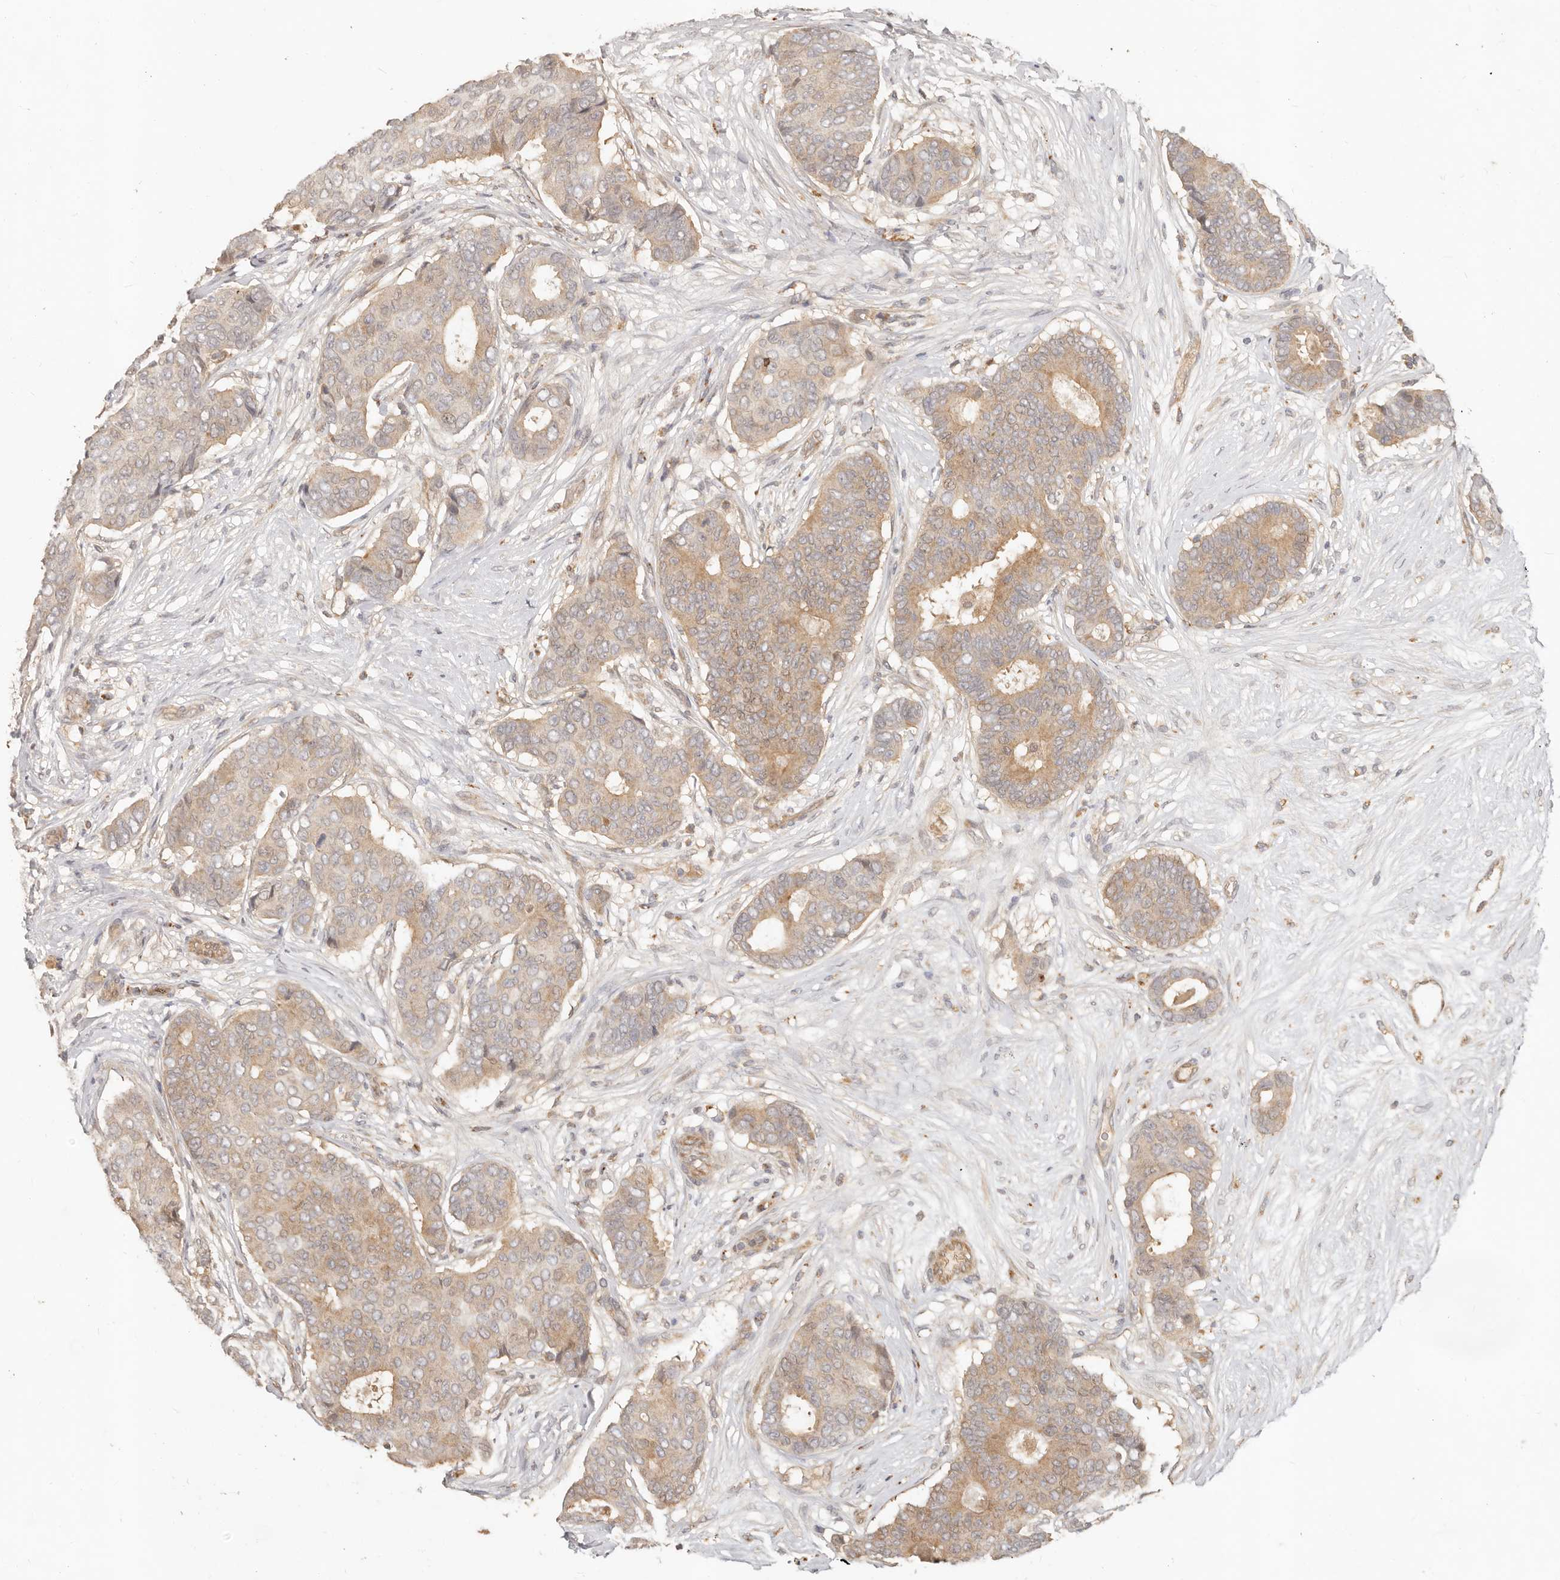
{"staining": {"intensity": "moderate", "quantity": "<25%", "location": "cytoplasmic/membranous"}, "tissue": "breast cancer", "cell_type": "Tumor cells", "image_type": "cancer", "snomed": [{"axis": "morphology", "description": "Duct carcinoma"}, {"axis": "topography", "description": "Breast"}], "caption": "Breast cancer (invasive ductal carcinoma) tissue reveals moderate cytoplasmic/membranous staining in about <25% of tumor cells, visualized by immunohistochemistry. The staining is performed using DAB (3,3'-diaminobenzidine) brown chromogen to label protein expression. The nuclei are counter-stained blue using hematoxylin.", "gene": "MTFR2", "patient": {"sex": "female", "age": 75}}